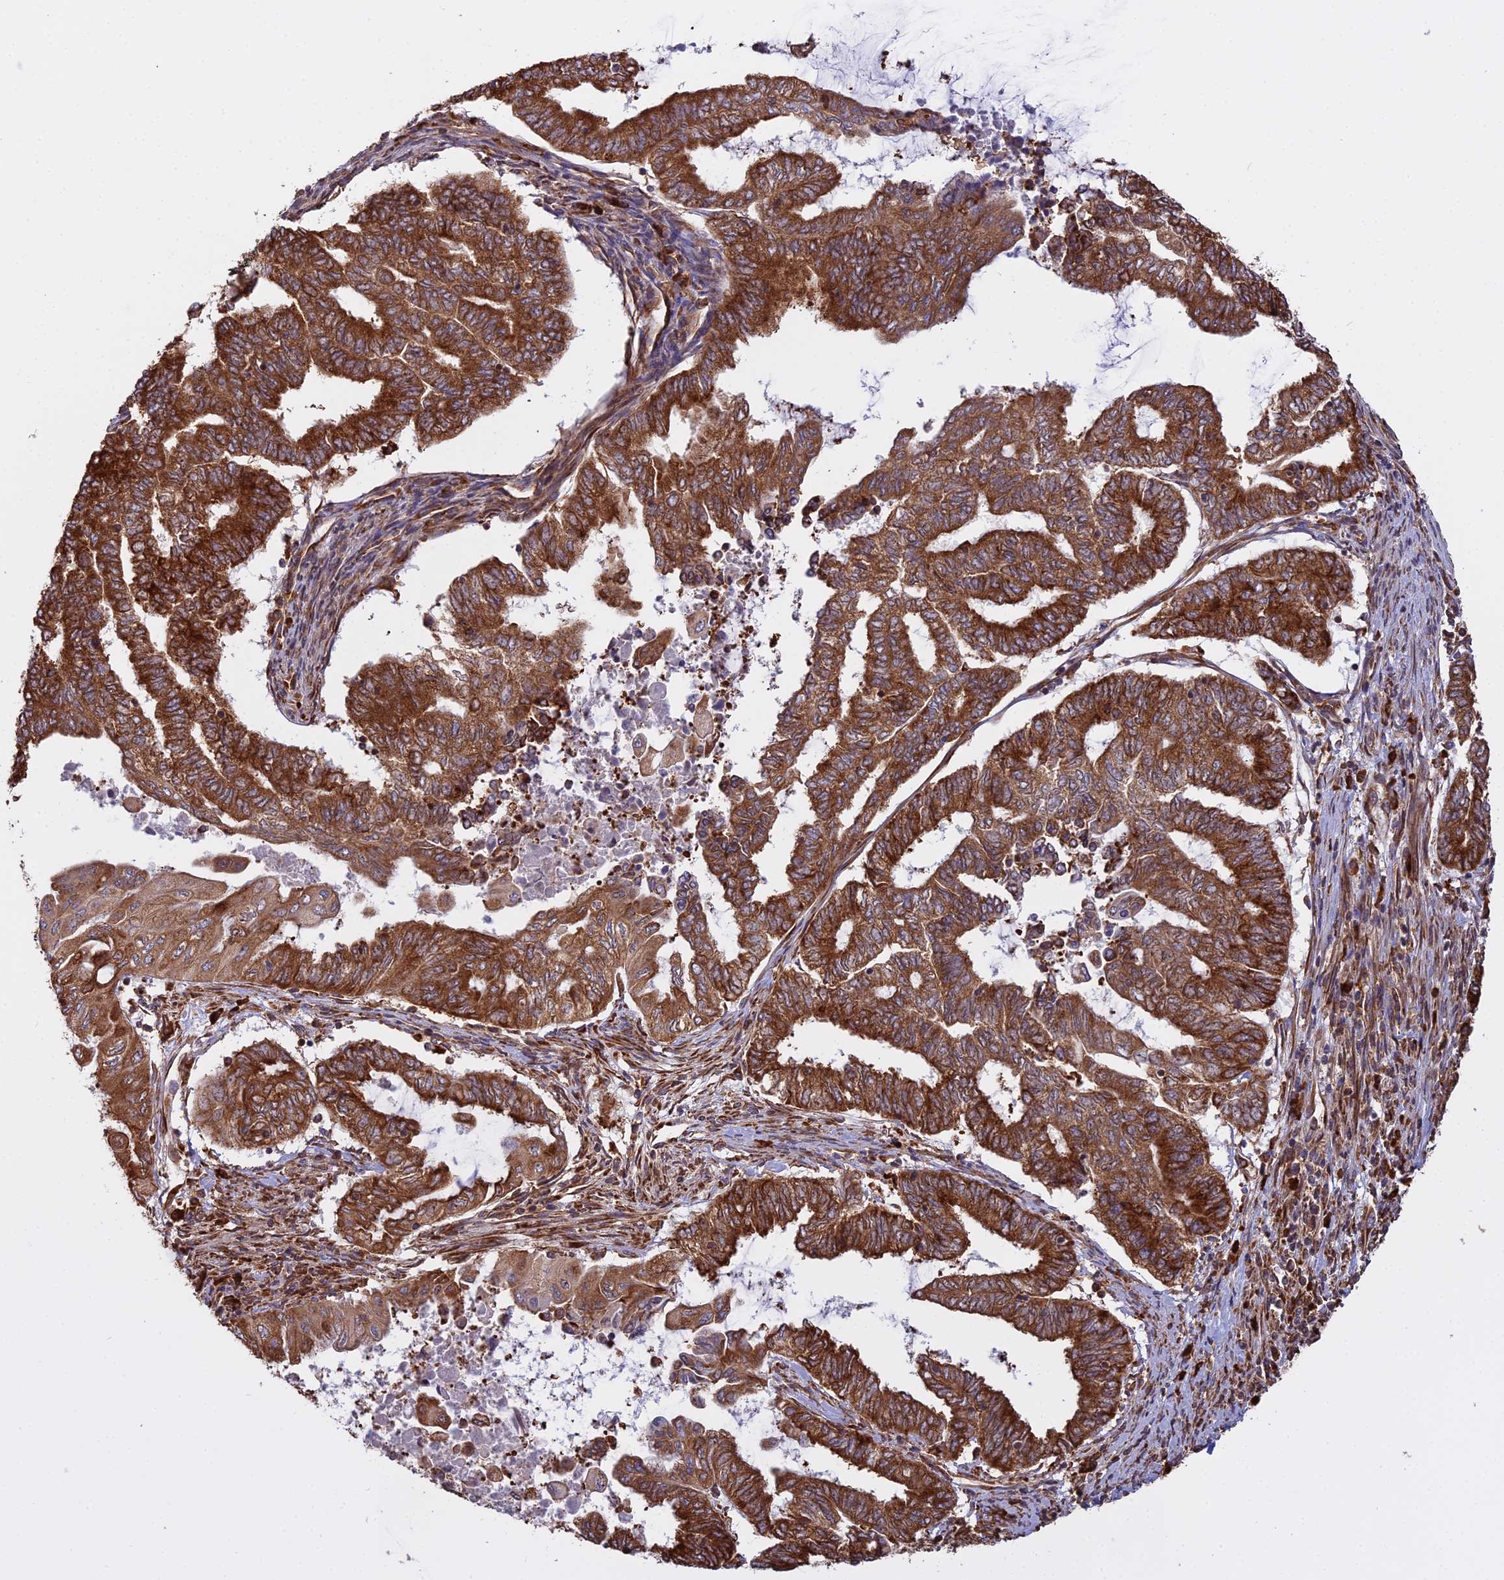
{"staining": {"intensity": "strong", "quantity": ">75%", "location": "cytoplasmic/membranous"}, "tissue": "endometrial cancer", "cell_type": "Tumor cells", "image_type": "cancer", "snomed": [{"axis": "morphology", "description": "Adenocarcinoma, NOS"}, {"axis": "topography", "description": "Uterus"}, {"axis": "topography", "description": "Endometrium"}], "caption": "Immunohistochemistry (IHC) (DAB) staining of endometrial cancer shows strong cytoplasmic/membranous protein staining in approximately >75% of tumor cells.", "gene": "RPL26", "patient": {"sex": "female", "age": 70}}